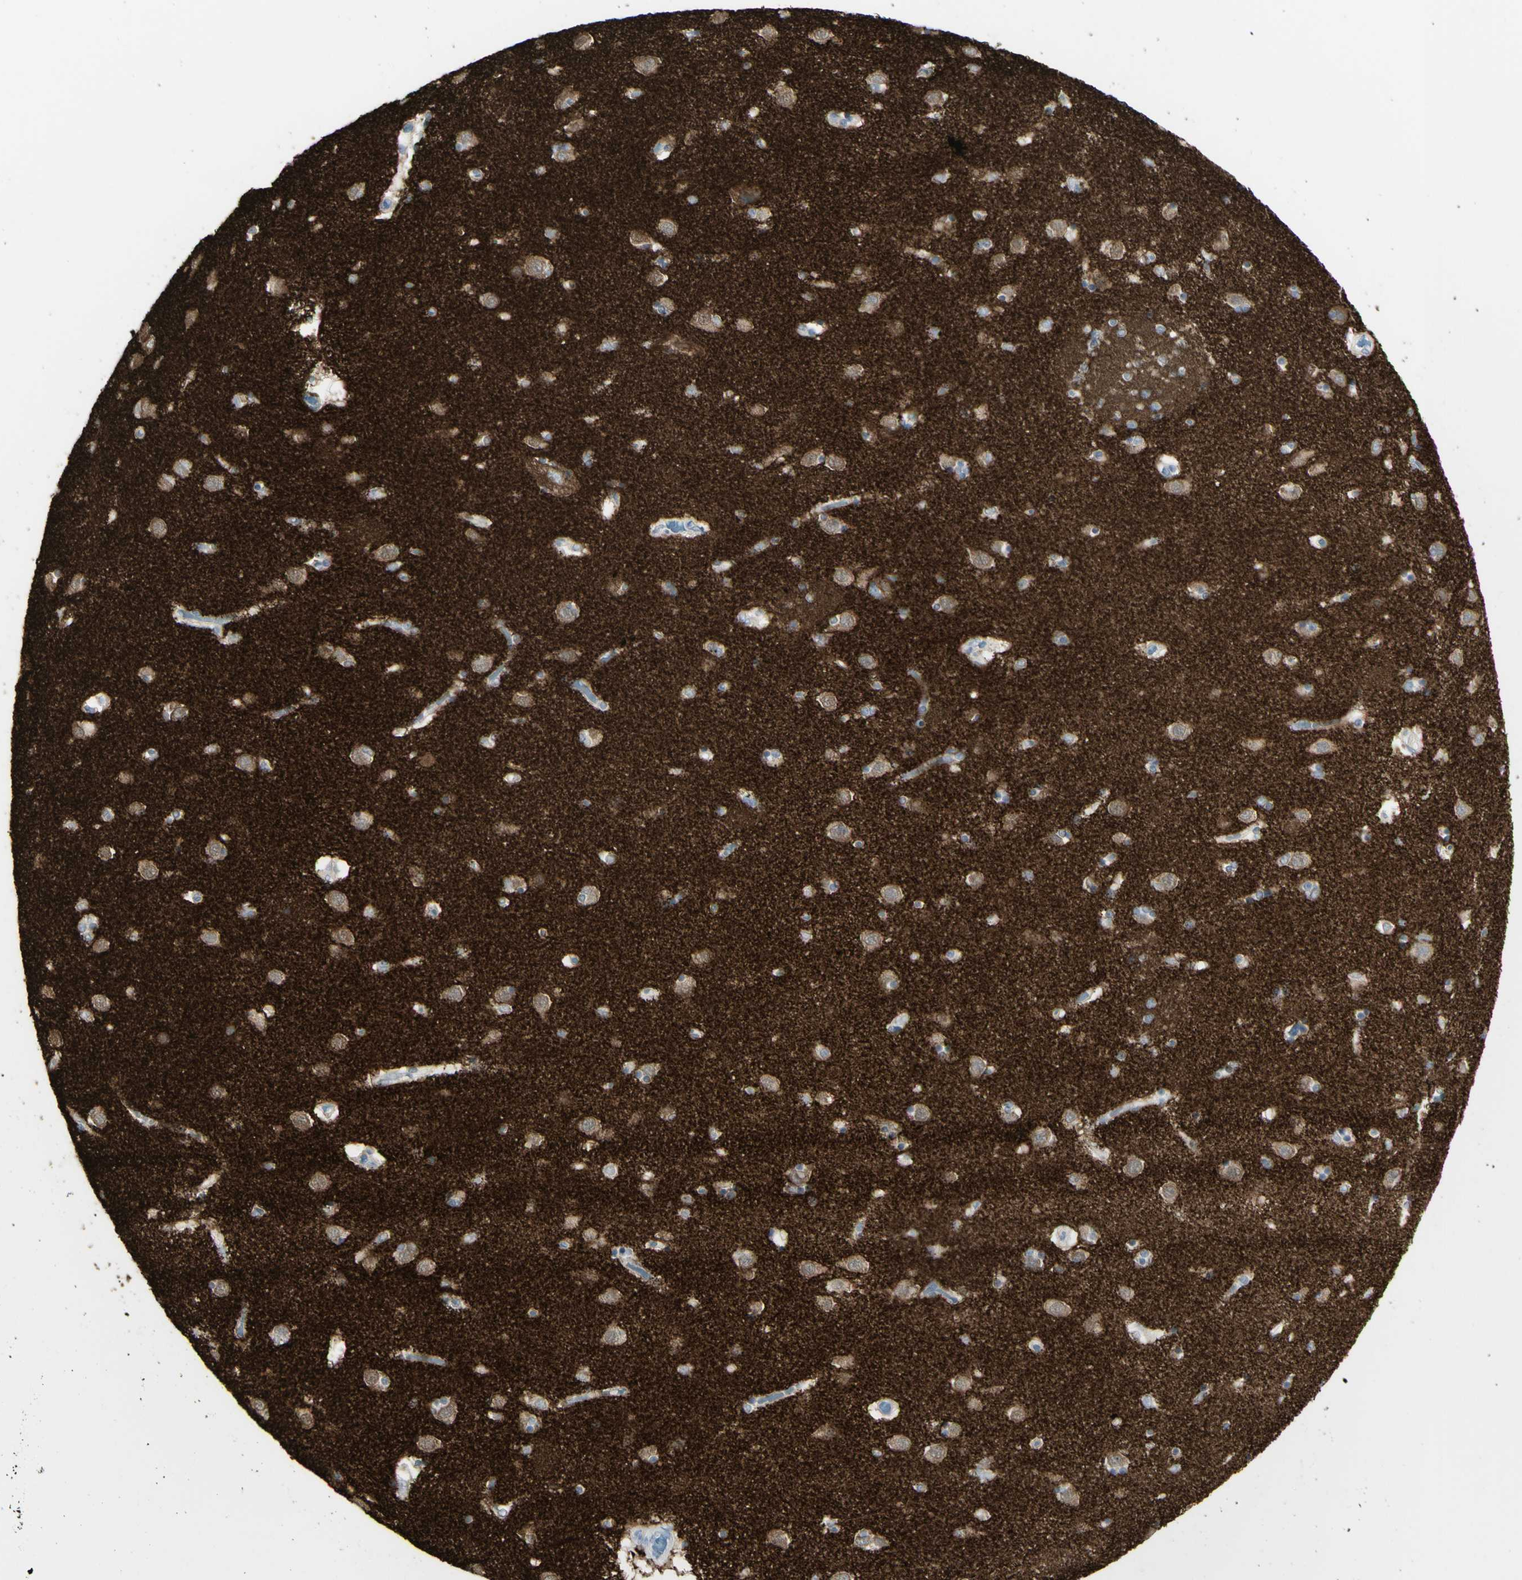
{"staining": {"intensity": "negative", "quantity": "none", "location": "none"}, "tissue": "caudate", "cell_type": "Glial cells", "image_type": "normal", "snomed": [{"axis": "morphology", "description": "Normal tissue, NOS"}, {"axis": "topography", "description": "Lateral ventricle wall"}], "caption": "Immunohistochemical staining of benign caudate demonstrates no significant staining in glial cells.", "gene": "ENSG00000198211", "patient": {"sex": "female", "age": 54}}